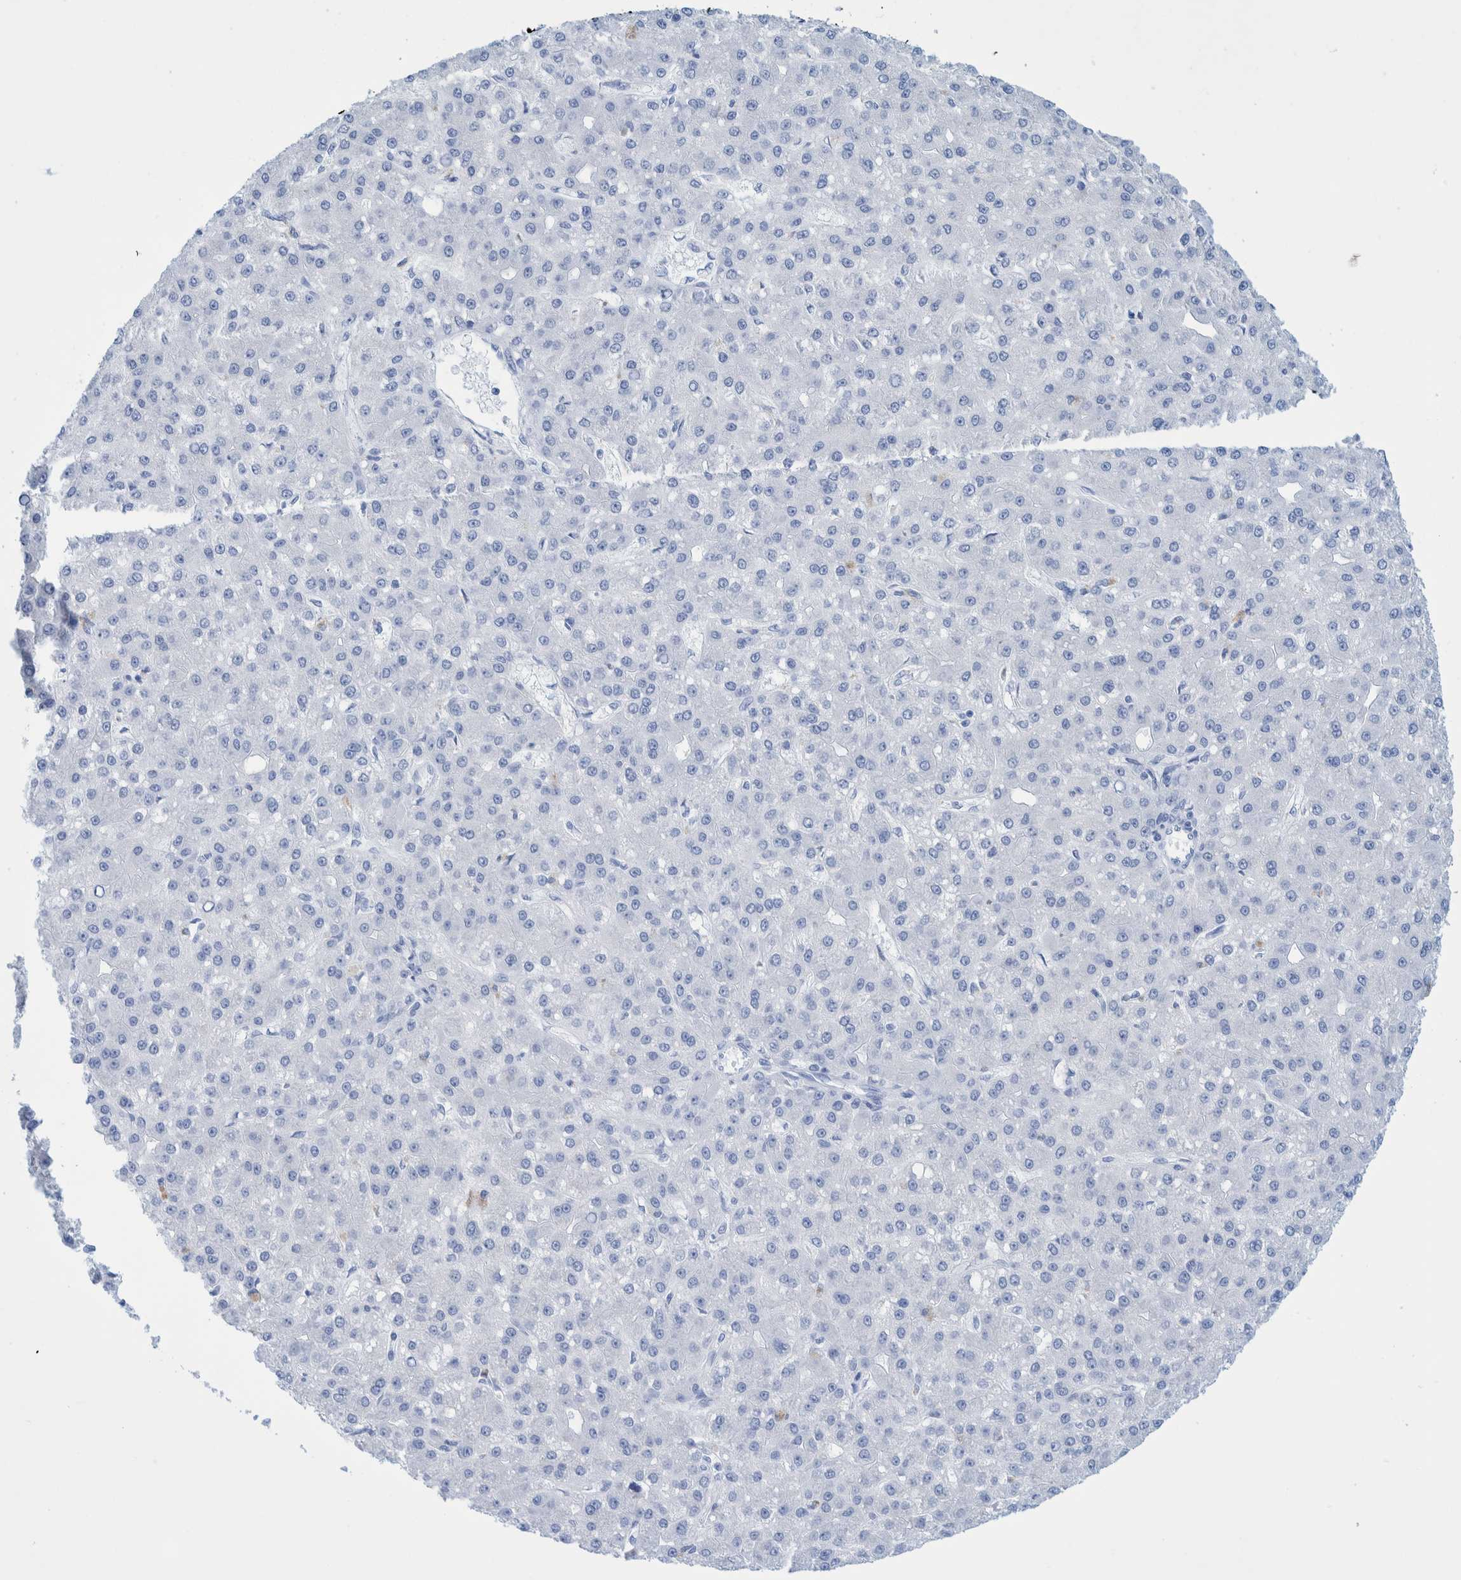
{"staining": {"intensity": "negative", "quantity": "none", "location": "none"}, "tissue": "liver cancer", "cell_type": "Tumor cells", "image_type": "cancer", "snomed": [{"axis": "morphology", "description": "Carcinoma, Hepatocellular, NOS"}, {"axis": "topography", "description": "Liver"}], "caption": "Immunohistochemistry (IHC) of human liver cancer (hepatocellular carcinoma) displays no staining in tumor cells.", "gene": "PERP", "patient": {"sex": "male", "age": 67}}